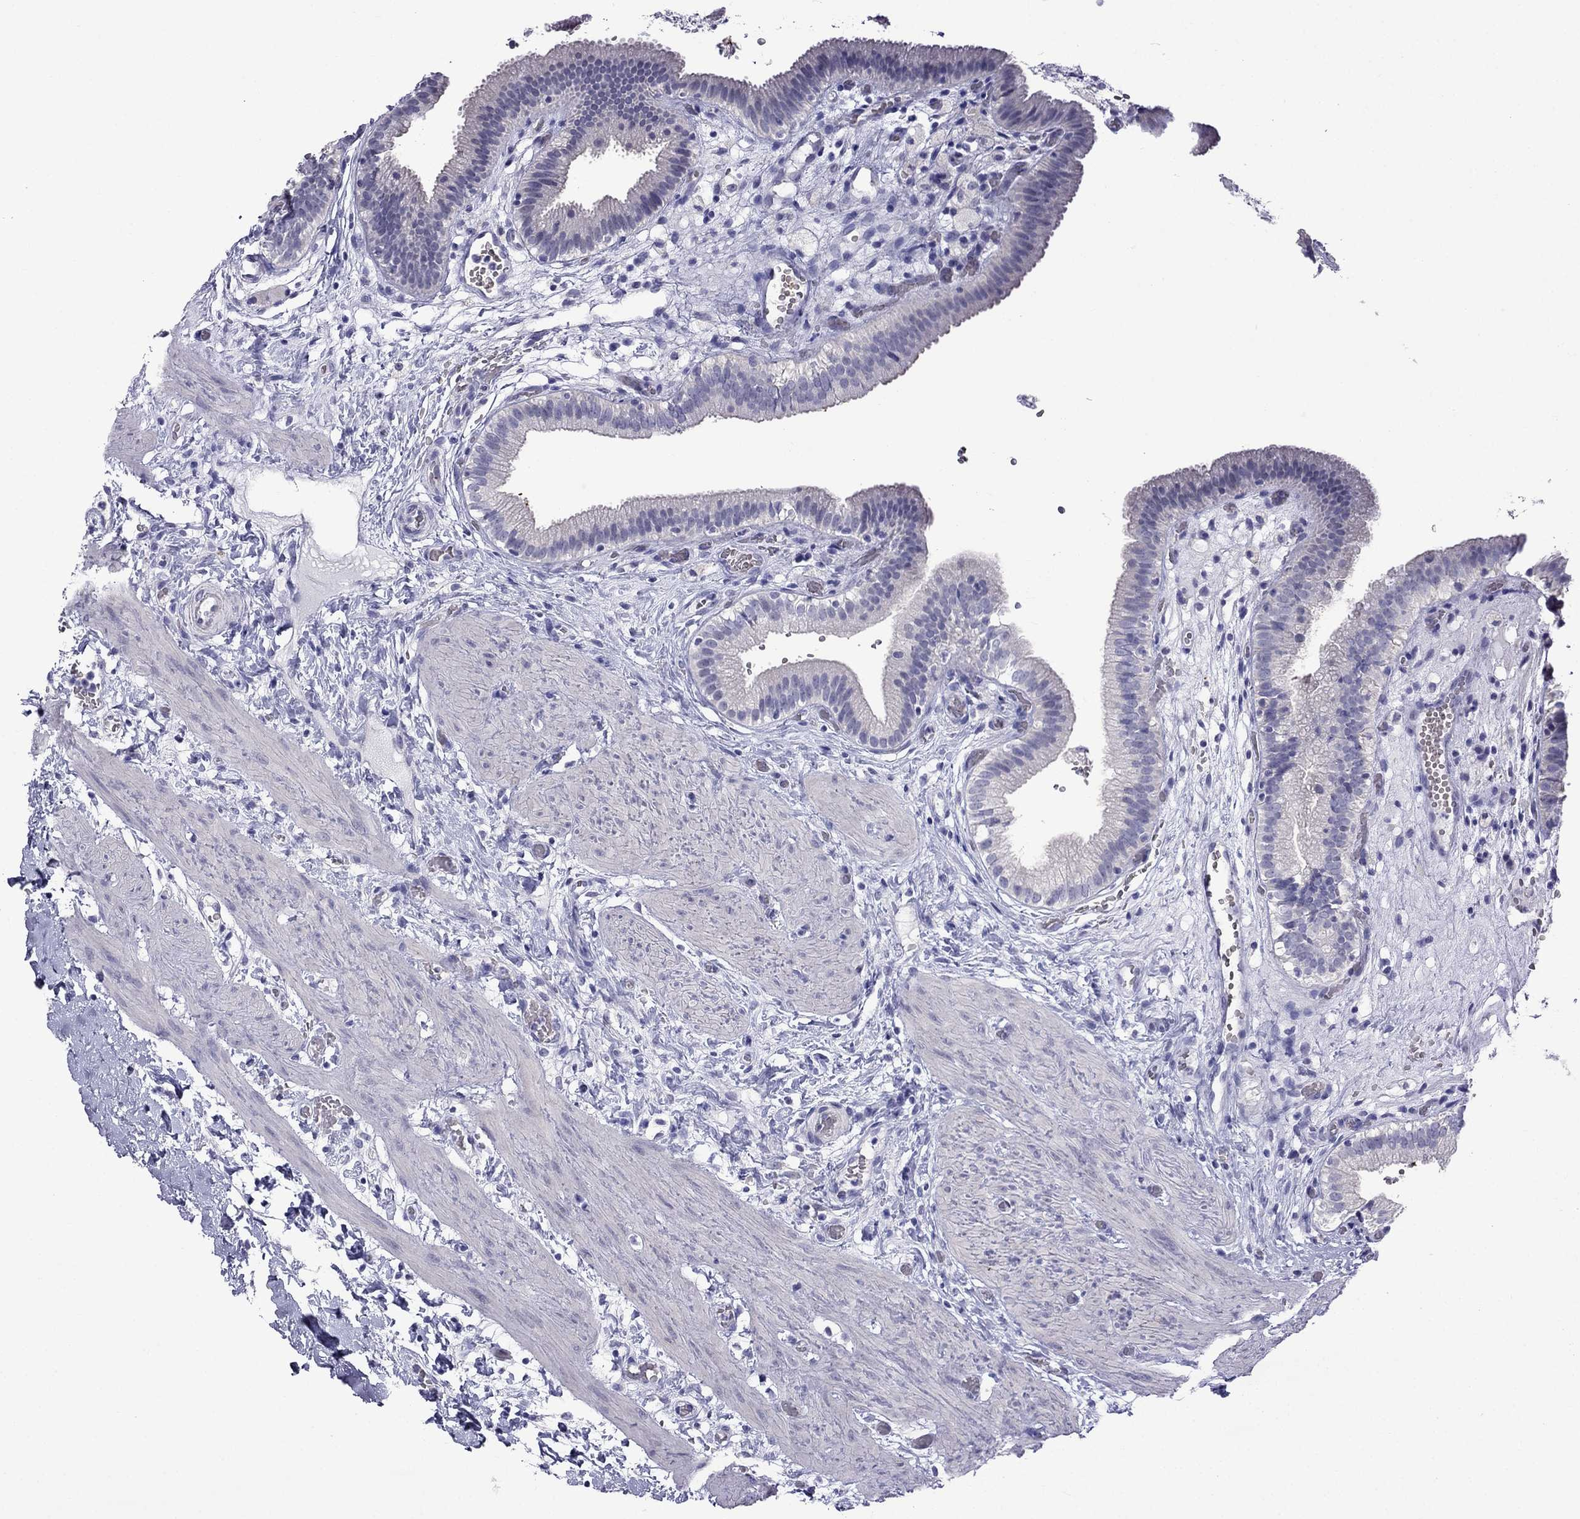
{"staining": {"intensity": "negative", "quantity": "none", "location": "none"}, "tissue": "gallbladder", "cell_type": "Glandular cells", "image_type": "normal", "snomed": [{"axis": "morphology", "description": "Normal tissue, NOS"}, {"axis": "topography", "description": "Gallbladder"}], "caption": "Histopathology image shows no protein staining in glandular cells of benign gallbladder. (Immunohistochemistry, brightfield microscopy, high magnification).", "gene": "MGP", "patient": {"sex": "female", "age": 24}}